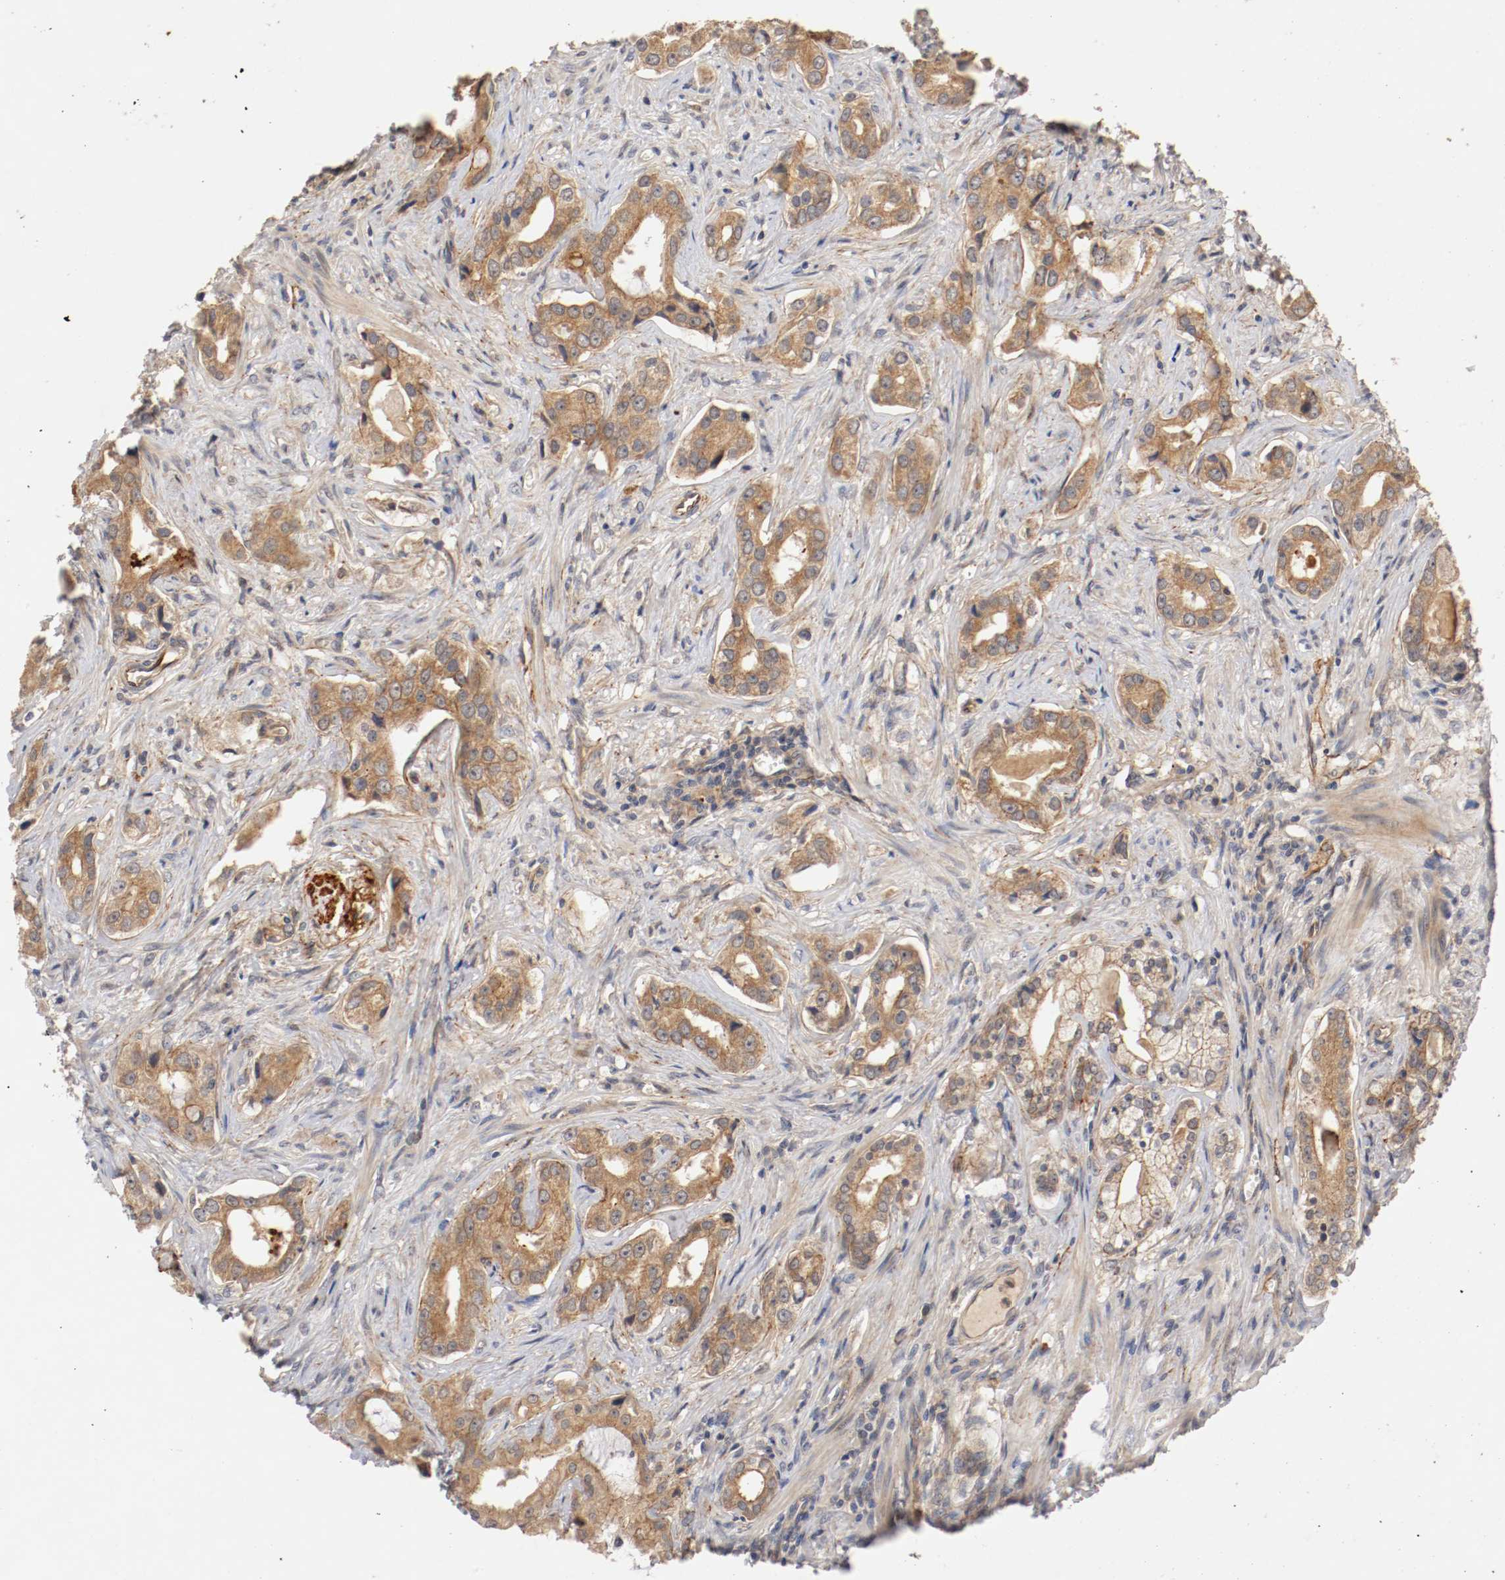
{"staining": {"intensity": "moderate", "quantity": ">75%", "location": "cytoplasmic/membranous"}, "tissue": "prostate cancer", "cell_type": "Tumor cells", "image_type": "cancer", "snomed": [{"axis": "morphology", "description": "Adenocarcinoma, Low grade"}, {"axis": "topography", "description": "Prostate"}], "caption": "Prostate cancer (adenocarcinoma (low-grade)) stained with immunohistochemistry exhibits moderate cytoplasmic/membranous positivity in approximately >75% of tumor cells.", "gene": "TYK2", "patient": {"sex": "male", "age": 59}}